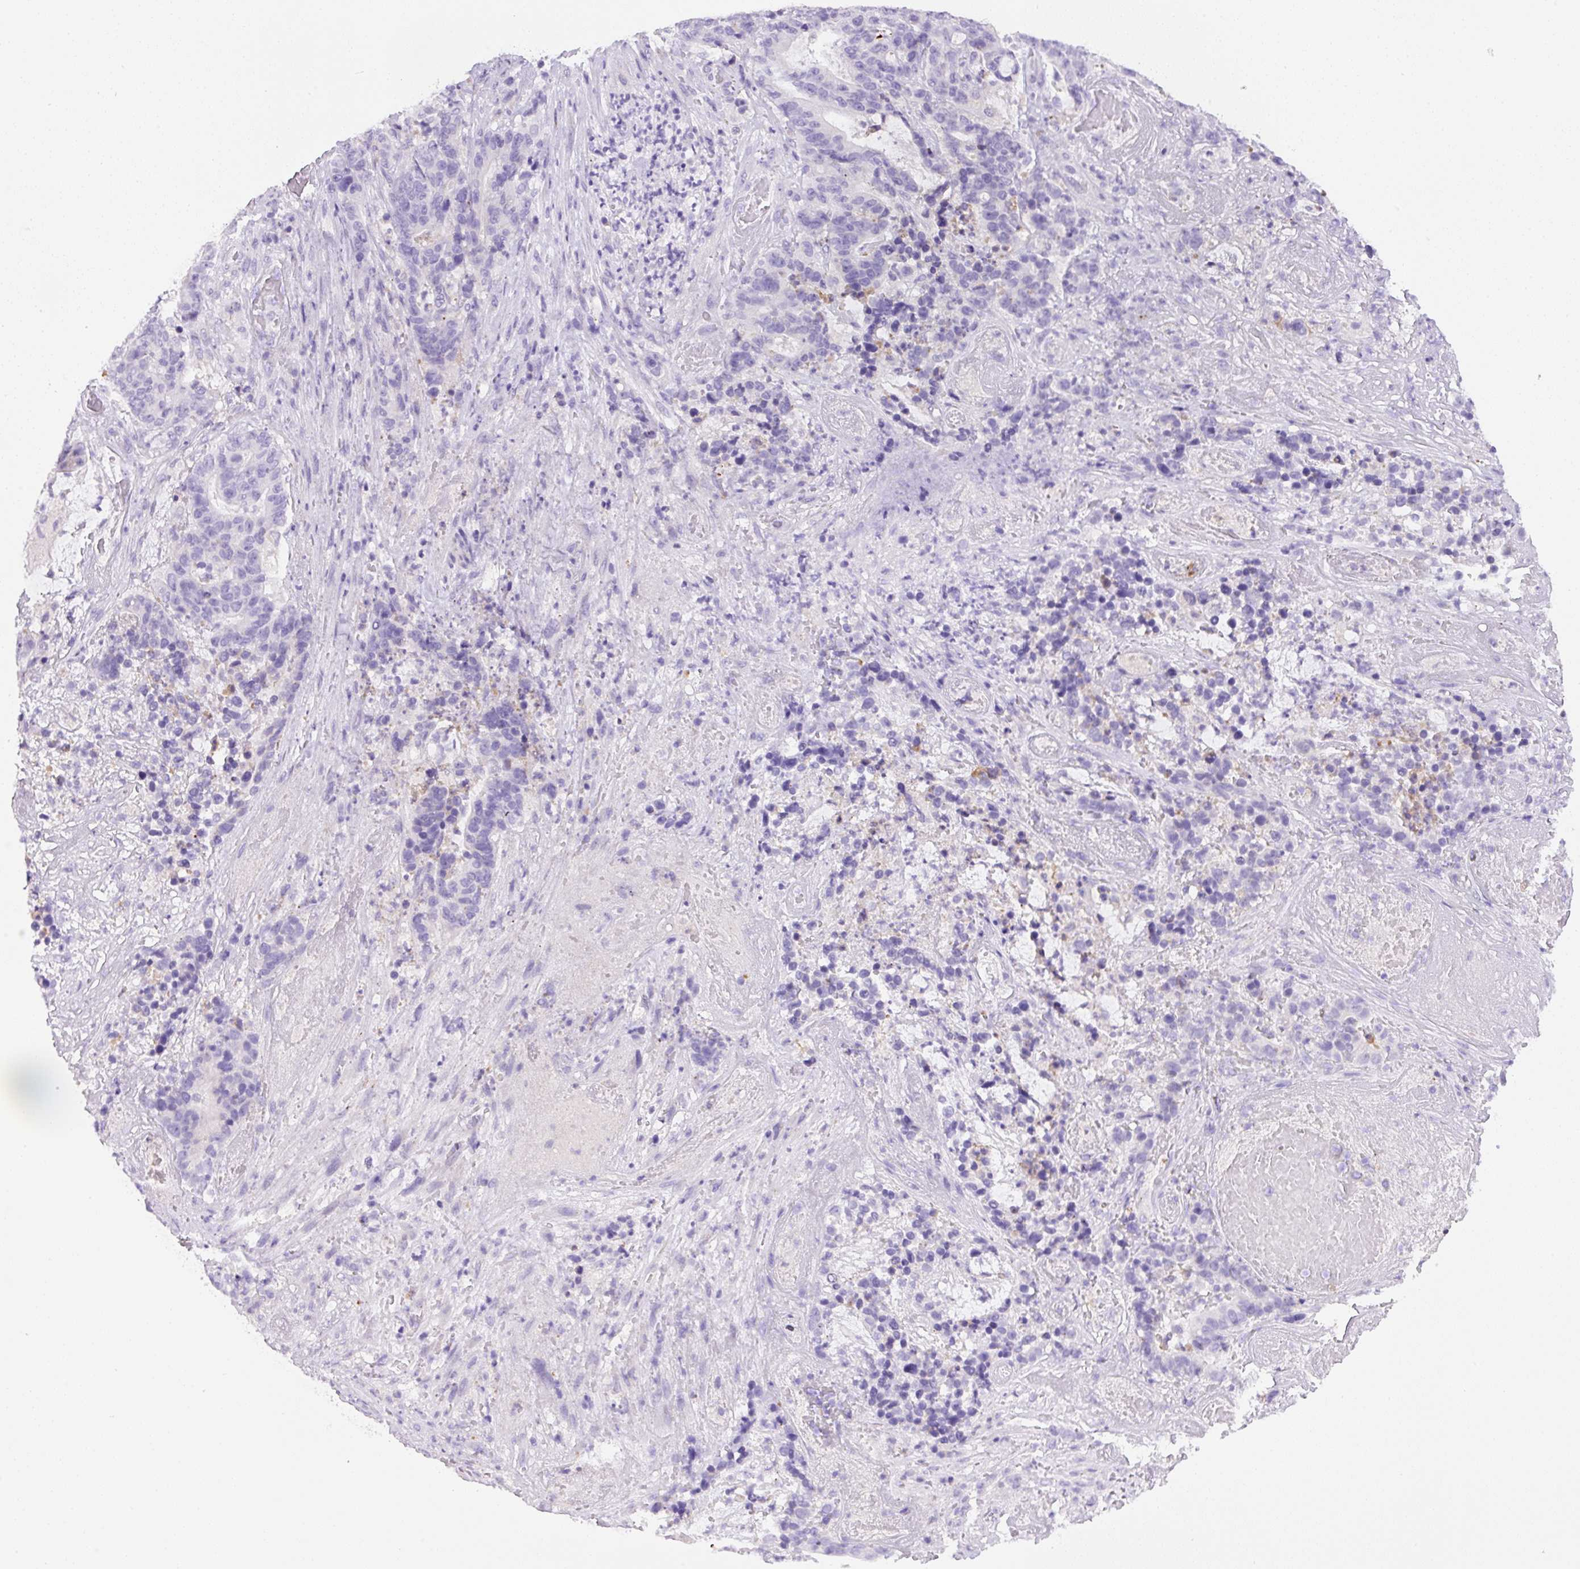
{"staining": {"intensity": "negative", "quantity": "none", "location": "none"}, "tissue": "stomach cancer", "cell_type": "Tumor cells", "image_type": "cancer", "snomed": [{"axis": "morphology", "description": "Normal tissue, NOS"}, {"axis": "morphology", "description": "Adenocarcinoma, NOS"}, {"axis": "topography", "description": "Stomach"}], "caption": "Immunohistochemistry photomicrograph of neoplastic tissue: stomach cancer (adenocarcinoma) stained with DAB reveals no significant protein expression in tumor cells.", "gene": "NDST3", "patient": {"sex": "female", "age": 64}}